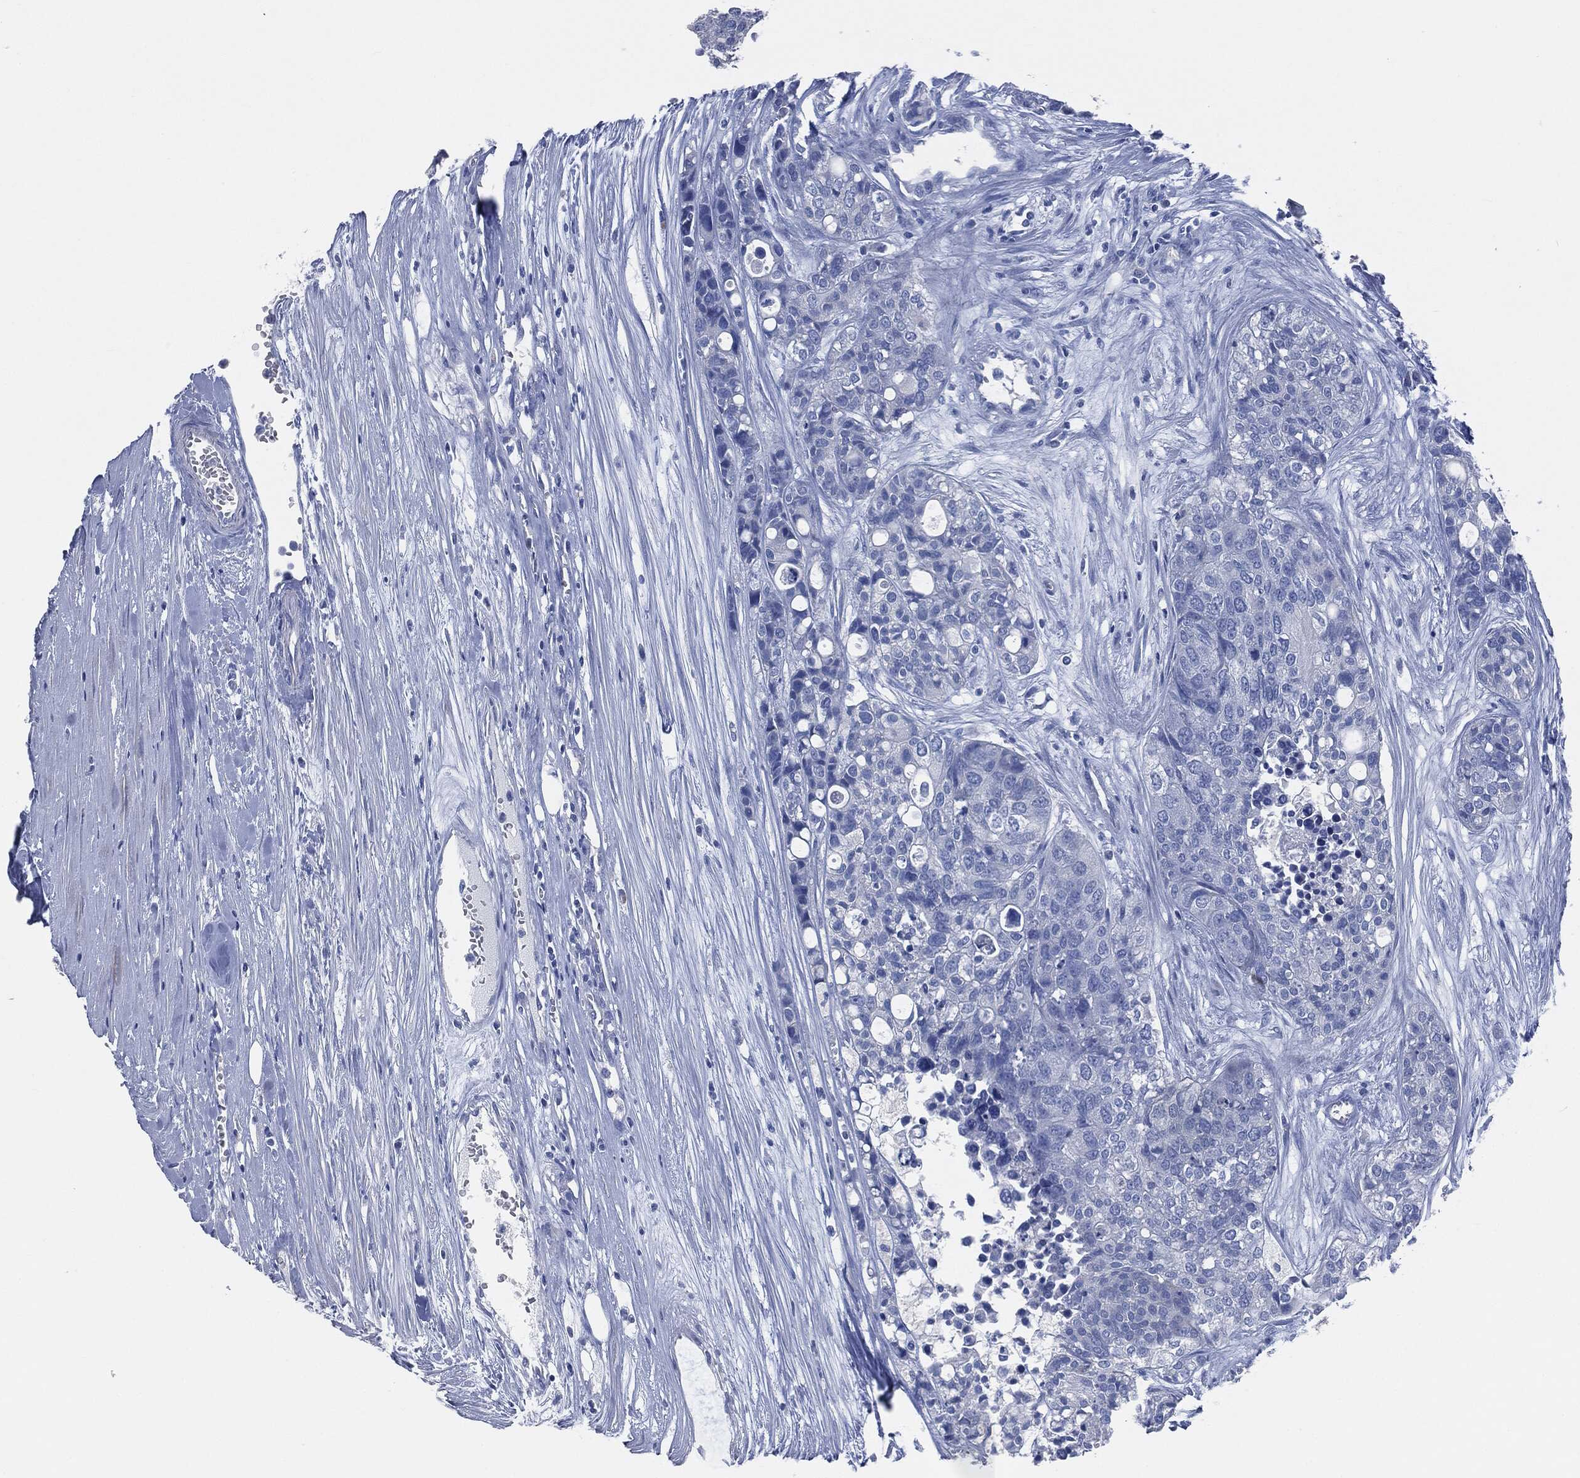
{"staining": {"intensity": "negative", "quantity": "none", "location": "none"}, "tissue": "carcinoid", "cell_type": "Tumor cells", "image_type": "cancer", "snomed": [{"axis": "morphology", "description": "Carcinoid, malignant, NOS"}, {"axis": "topography", "description": "Colon"}], "caption": "DAB immunohistochemical staining of carcinoid reveals no significant staining in tumor cells.", "gene": "CAV3", "patient": {"sex": "male", "age": 81}}